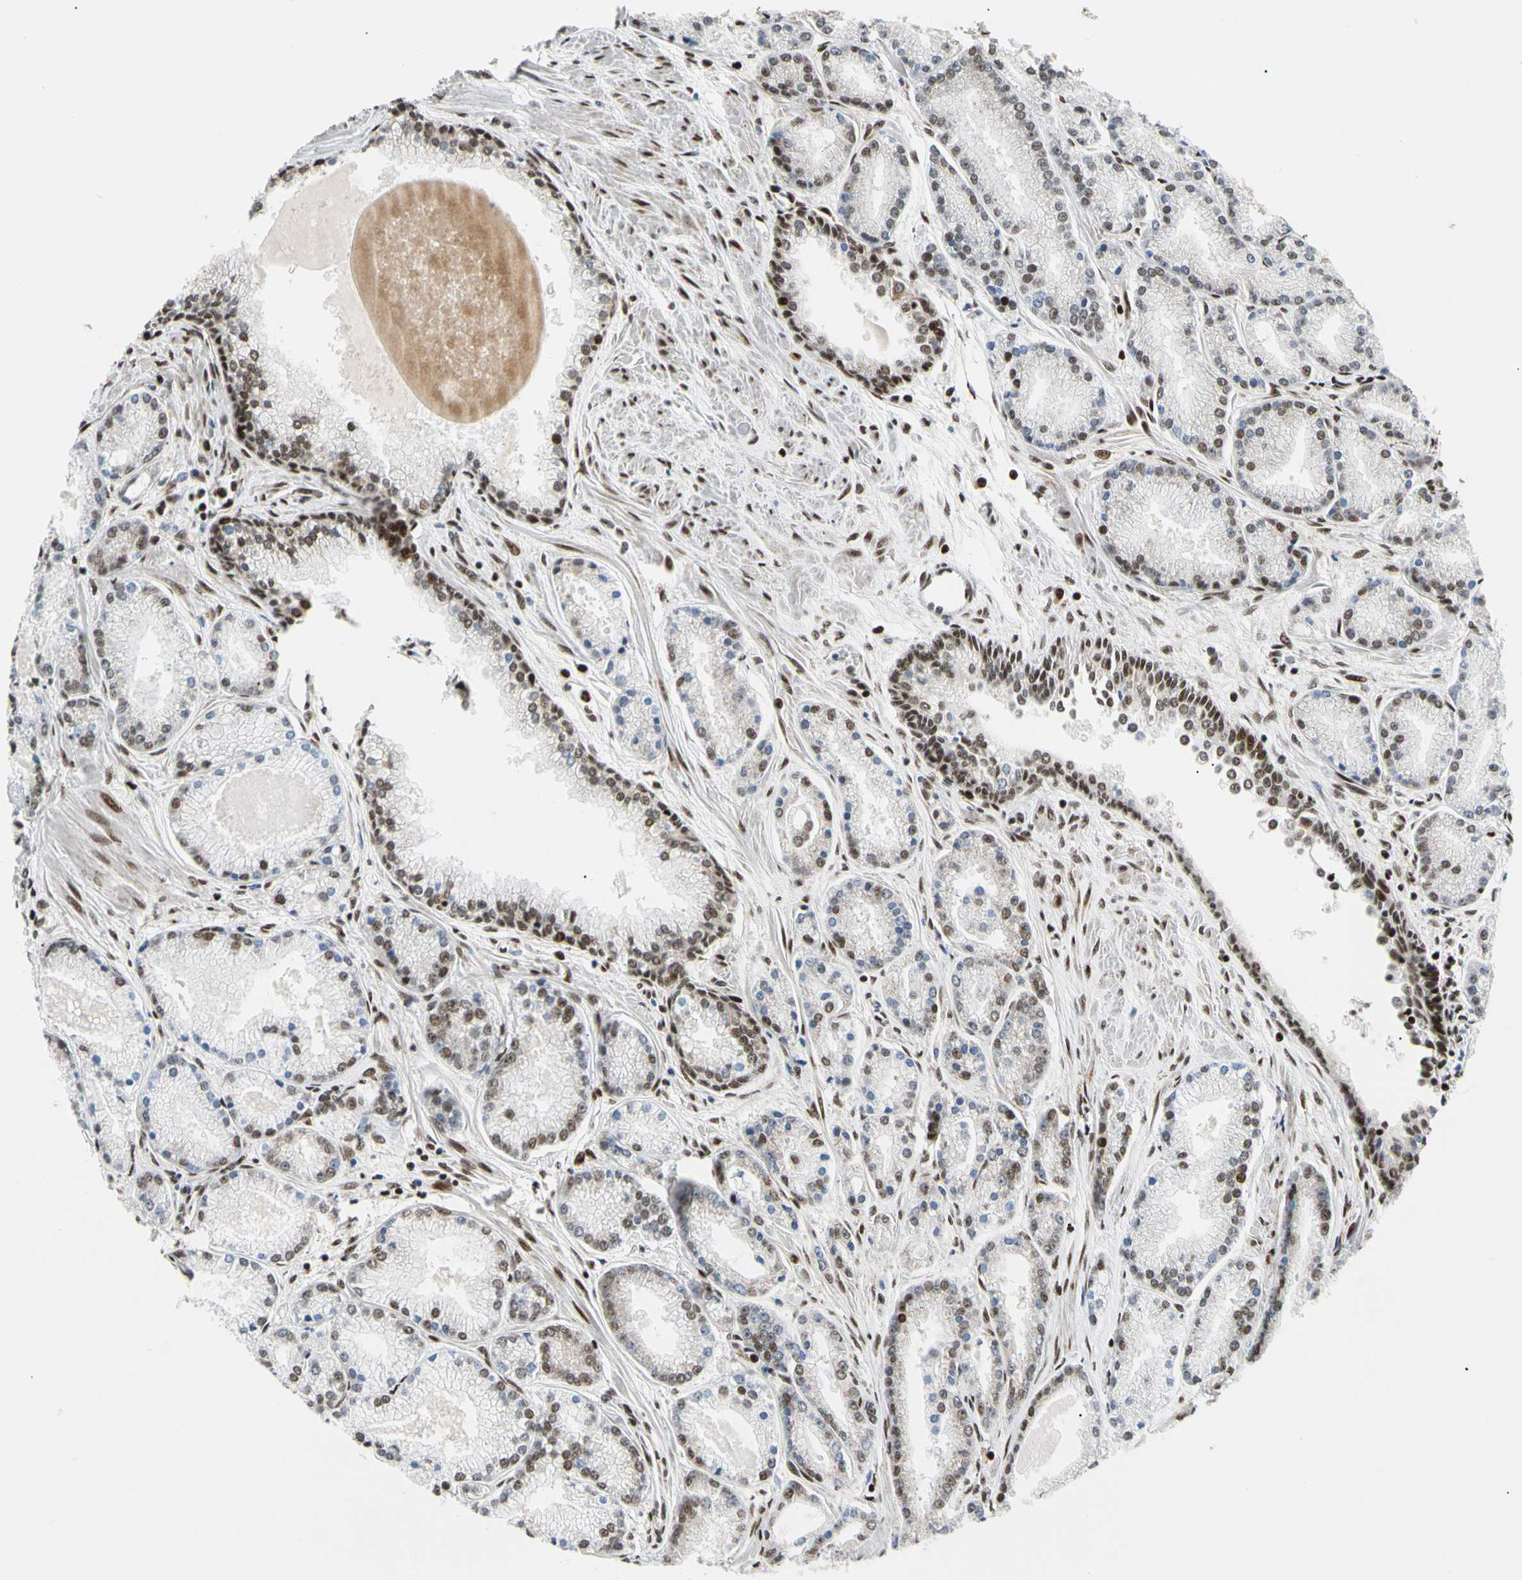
{"staining": {"intensity": "moderate", "quantity": "25%-75%", "location": "nuclear"}, "tissue": "prostate cancer", "cell_type": "Tumor cells", "image_type": "cancer", "snomed": [{"axis": "morphology", "description": "Adenocarcinoma, High grade"}, {"axis": "topography", "description": "Prostate"}], "caption": "An immunohistochemistry (IHC) histopathology image of neoplastic tissue is shown. Protein staining in brown highlights moderate nuclear positivity in prostate cancer (high-grade adenocarcinoma) within tumor cells.", "gene": "E2F1", "patient": {"sex": "male", "age": 61}}